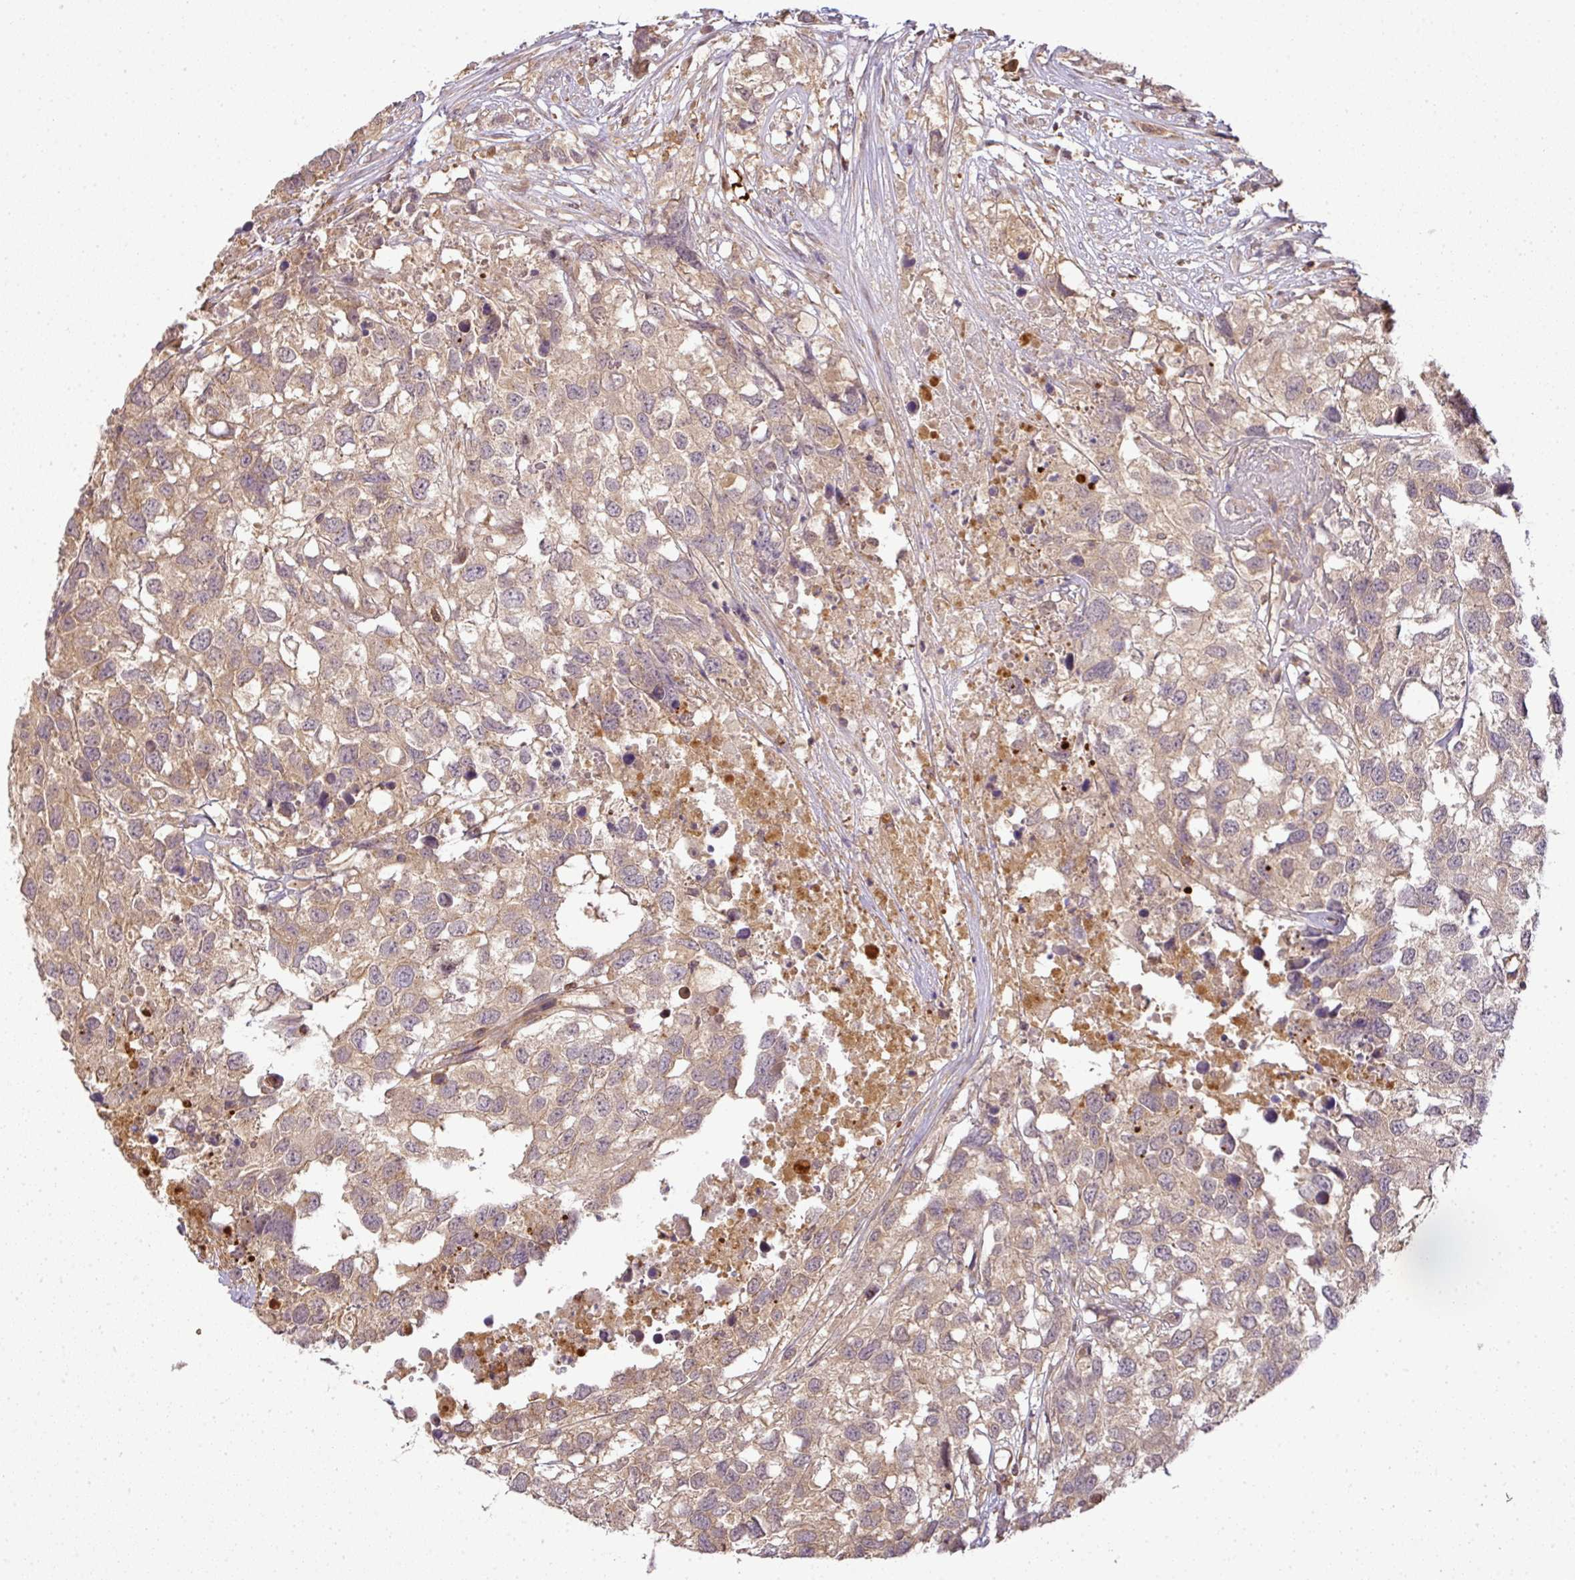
{"staining": {"intensity": "weak", "quantity": "25%-75%", "location": "cytoplasmic/membranous"}, "tissue": "testis cancer", "cell_type": "Tumor cells", "image_type": "cancer", "snomed": [{"axis": "morphology", "description": "Carcinoma, Embryonal, NOS"}, {"axis": "topography", "description": "Testis"}], "caption": "Protein staining reveals weak cytoplasmic/membranous positivity in about 25%-75% of tumor cells in testis cancer. The staining was performed using DAB, with brown indicating positive protein expression. Nuclei are stained blue with hematoxylin.", "gene": "TCL1B", "patient": {"sex": "male", "age": 83}}